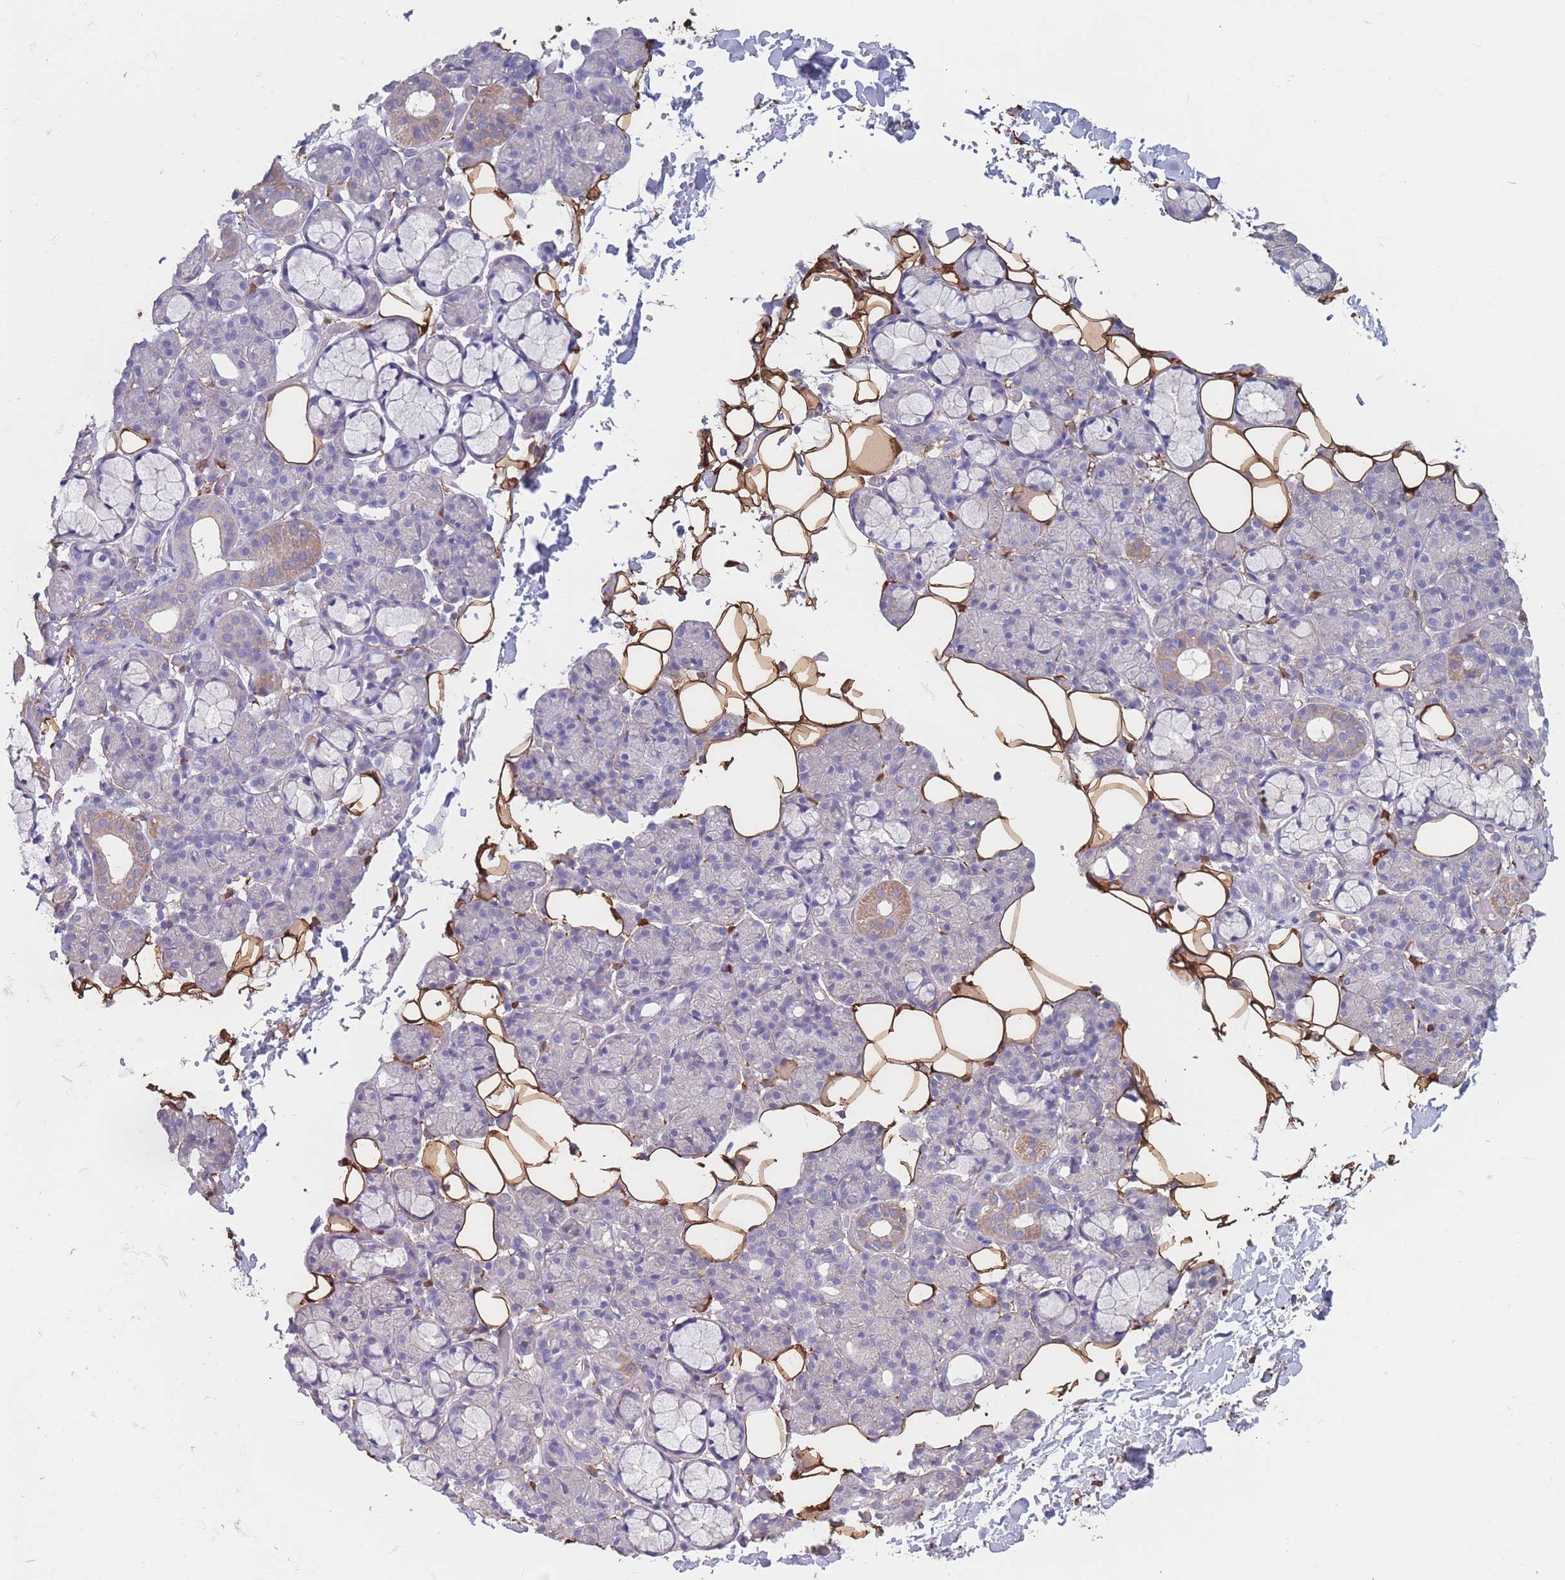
{"staining": {"intensity": "moderate", "quantity": "<25%", "location": "cytoplasmic/membranous"}, "tissue": "salivary gland", "cell_type": "Glandular cells", "image_type": "normal", "snomed": [{"axis": "morphology", "description": "Normal tissue, NOS"}, {"axis": "topography", "description": "Salivary gland"}], "caption": "IHC micrograph of unremarkable salivary gland stained for a protein (brown), which shows low levels of moderate cytoplasmic/membranous expression in approximately <25% of glandular cells.", "gene": "ADH1A", "patient": {"sex": "male", "age": 63}}